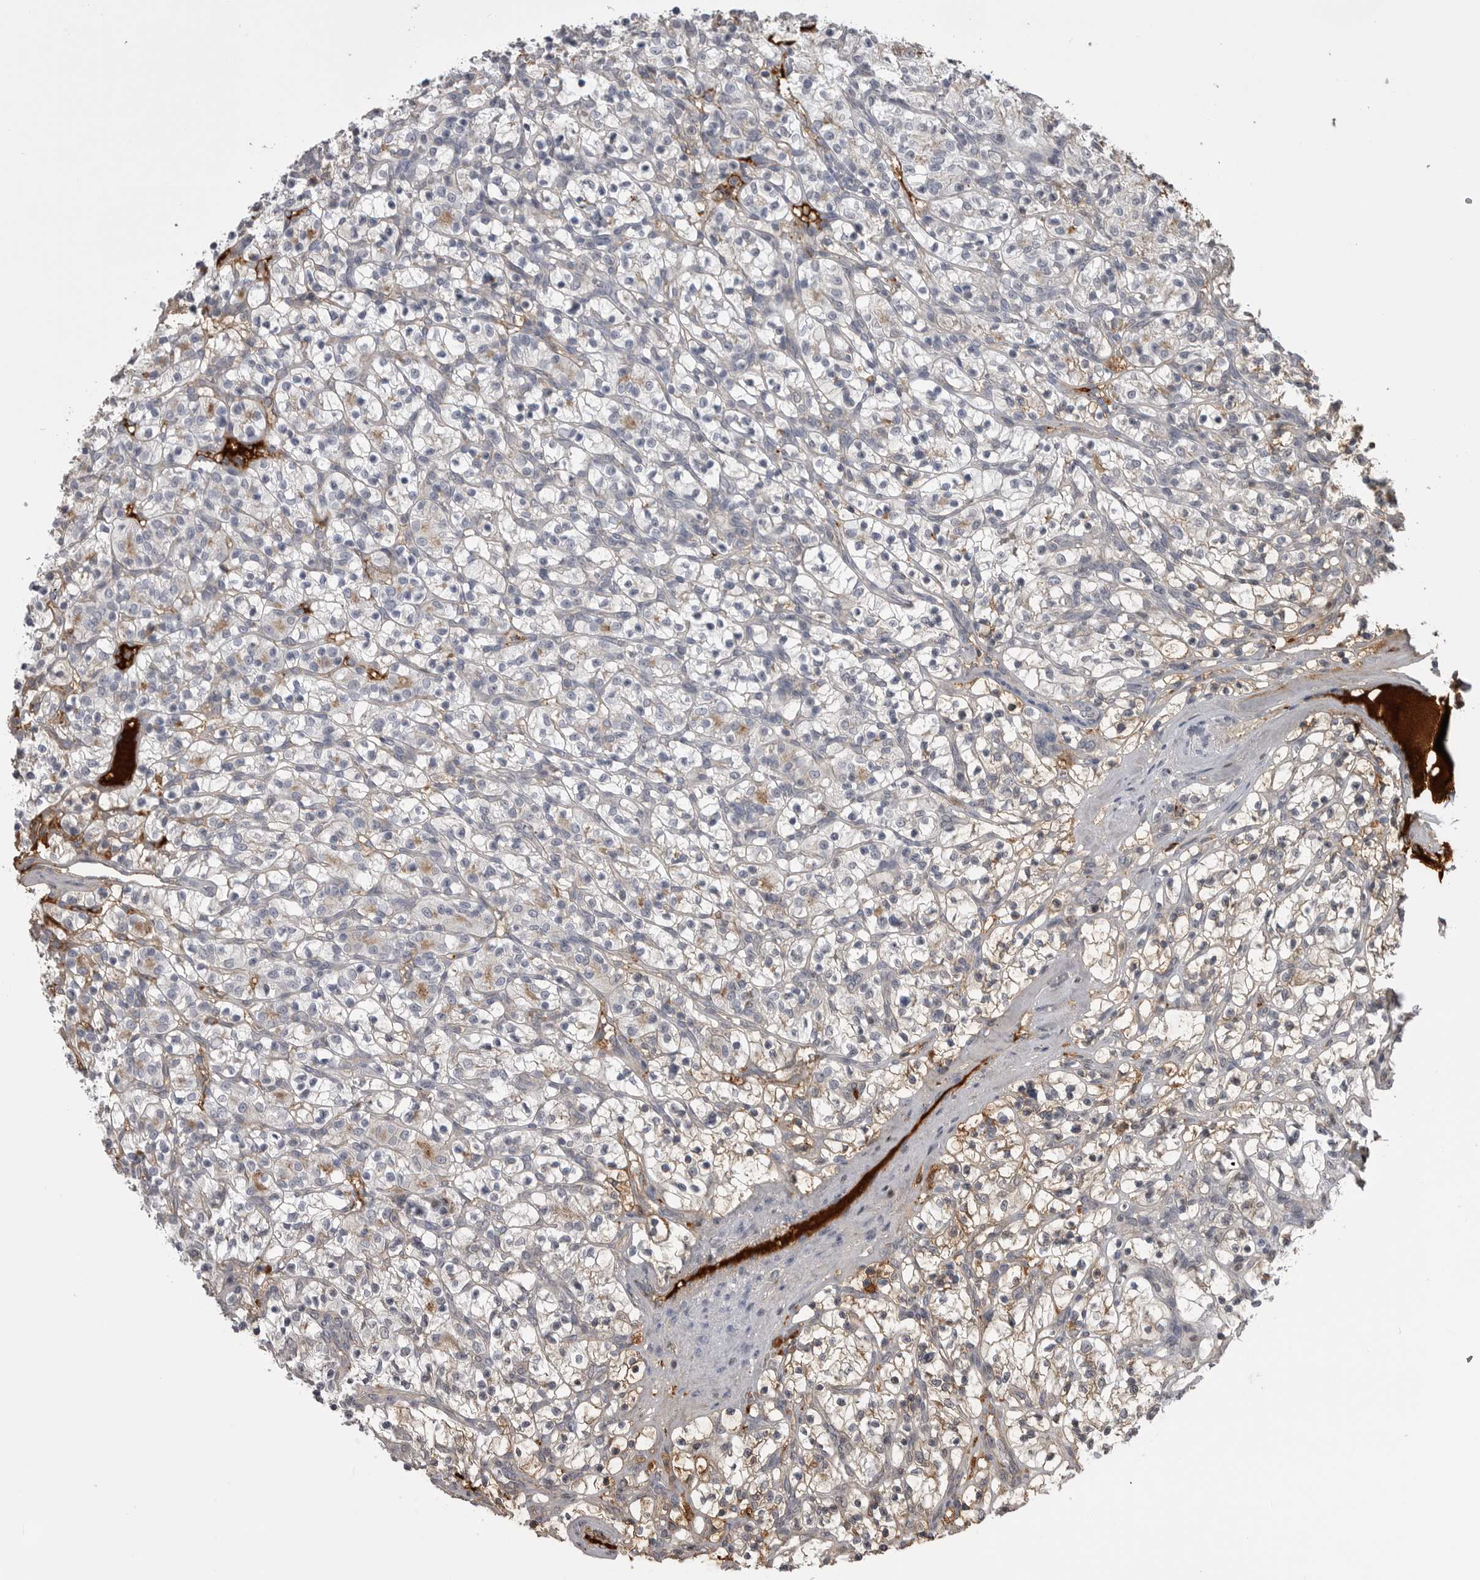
{"staining": {"intensity": "negative", "quantity": "none", "location": "none"}, "tissue": "renal cancer", "cell_type": "Tumor cells", "image_type": "cancer", "snomed": [{"axis": "morphology", "description": "Adenocarcinoma, NOS"}, {"axis": "topography", "description": "Kidney"}], "caption": "Histopathology image shows no significant protein expression in tumor cells of adenocarcinoma (renal). (IHC, brightfield microscopy, high magnification).", "gene": "AHSG", "patient": {"sex": "female", "age": 57}}